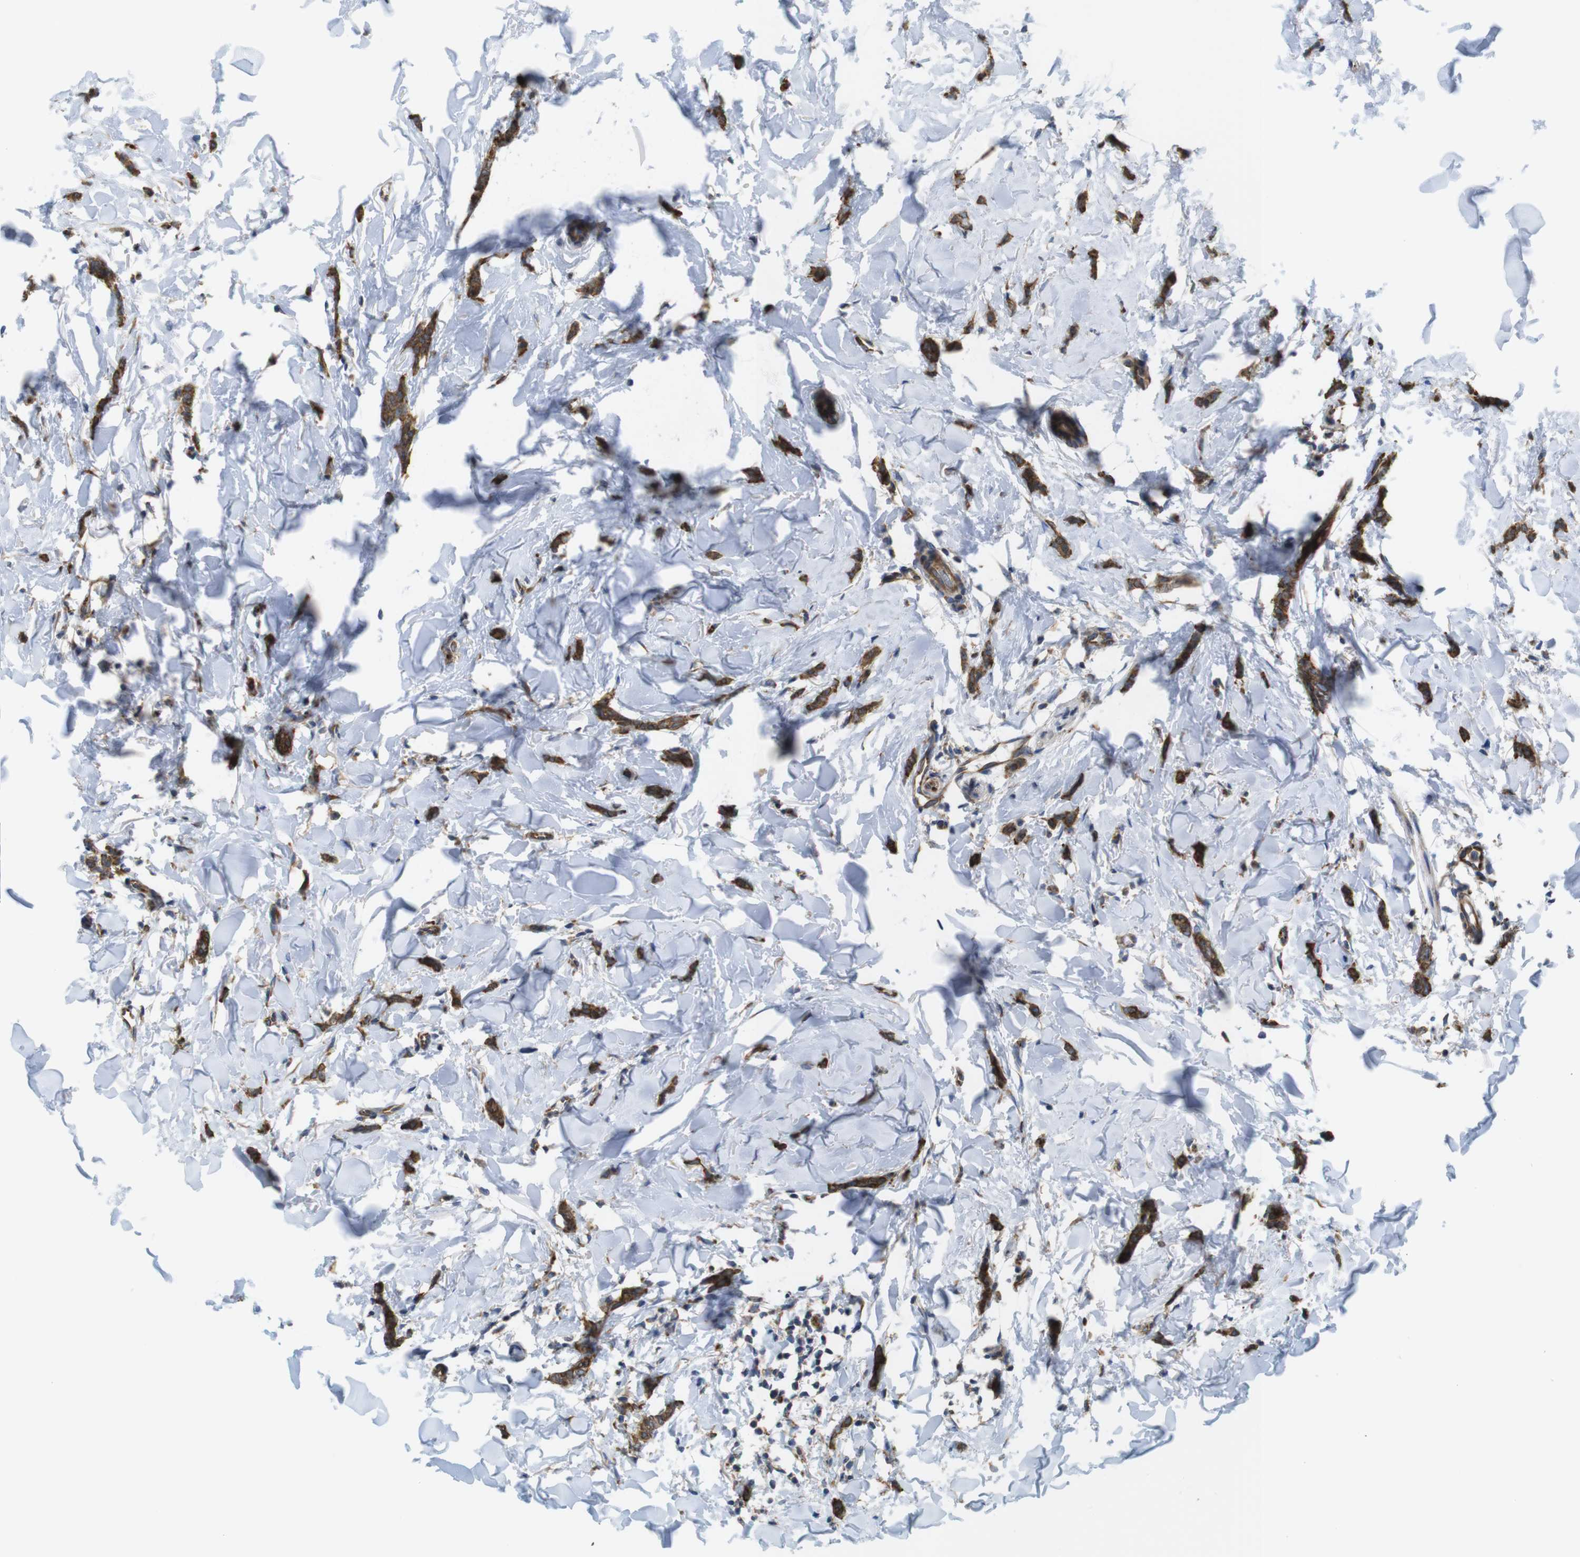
{"staining": {"intensity": "moderate", "quantity": ">75%", "location": "cytoplasmic/membranous"}, "tissue": "breast cancer", "cell_type": "Tumor cells", "image_type": "cancer", "snomed": [{"axis": "morphology", "description": "Lobular carcinoma"}, {"axis": "topography", "description": "Skin"}, {"axis": "topography", "description": "Breast"}], "caption": "Breast cancer (lobular carcinoma) stained with a brown dye displays moderate cytoplasmic/membranous positive expression in approximately >75% of tumor cells.", "gene": "PCNX2", "patient": {"sex": "female", "age": 46}}